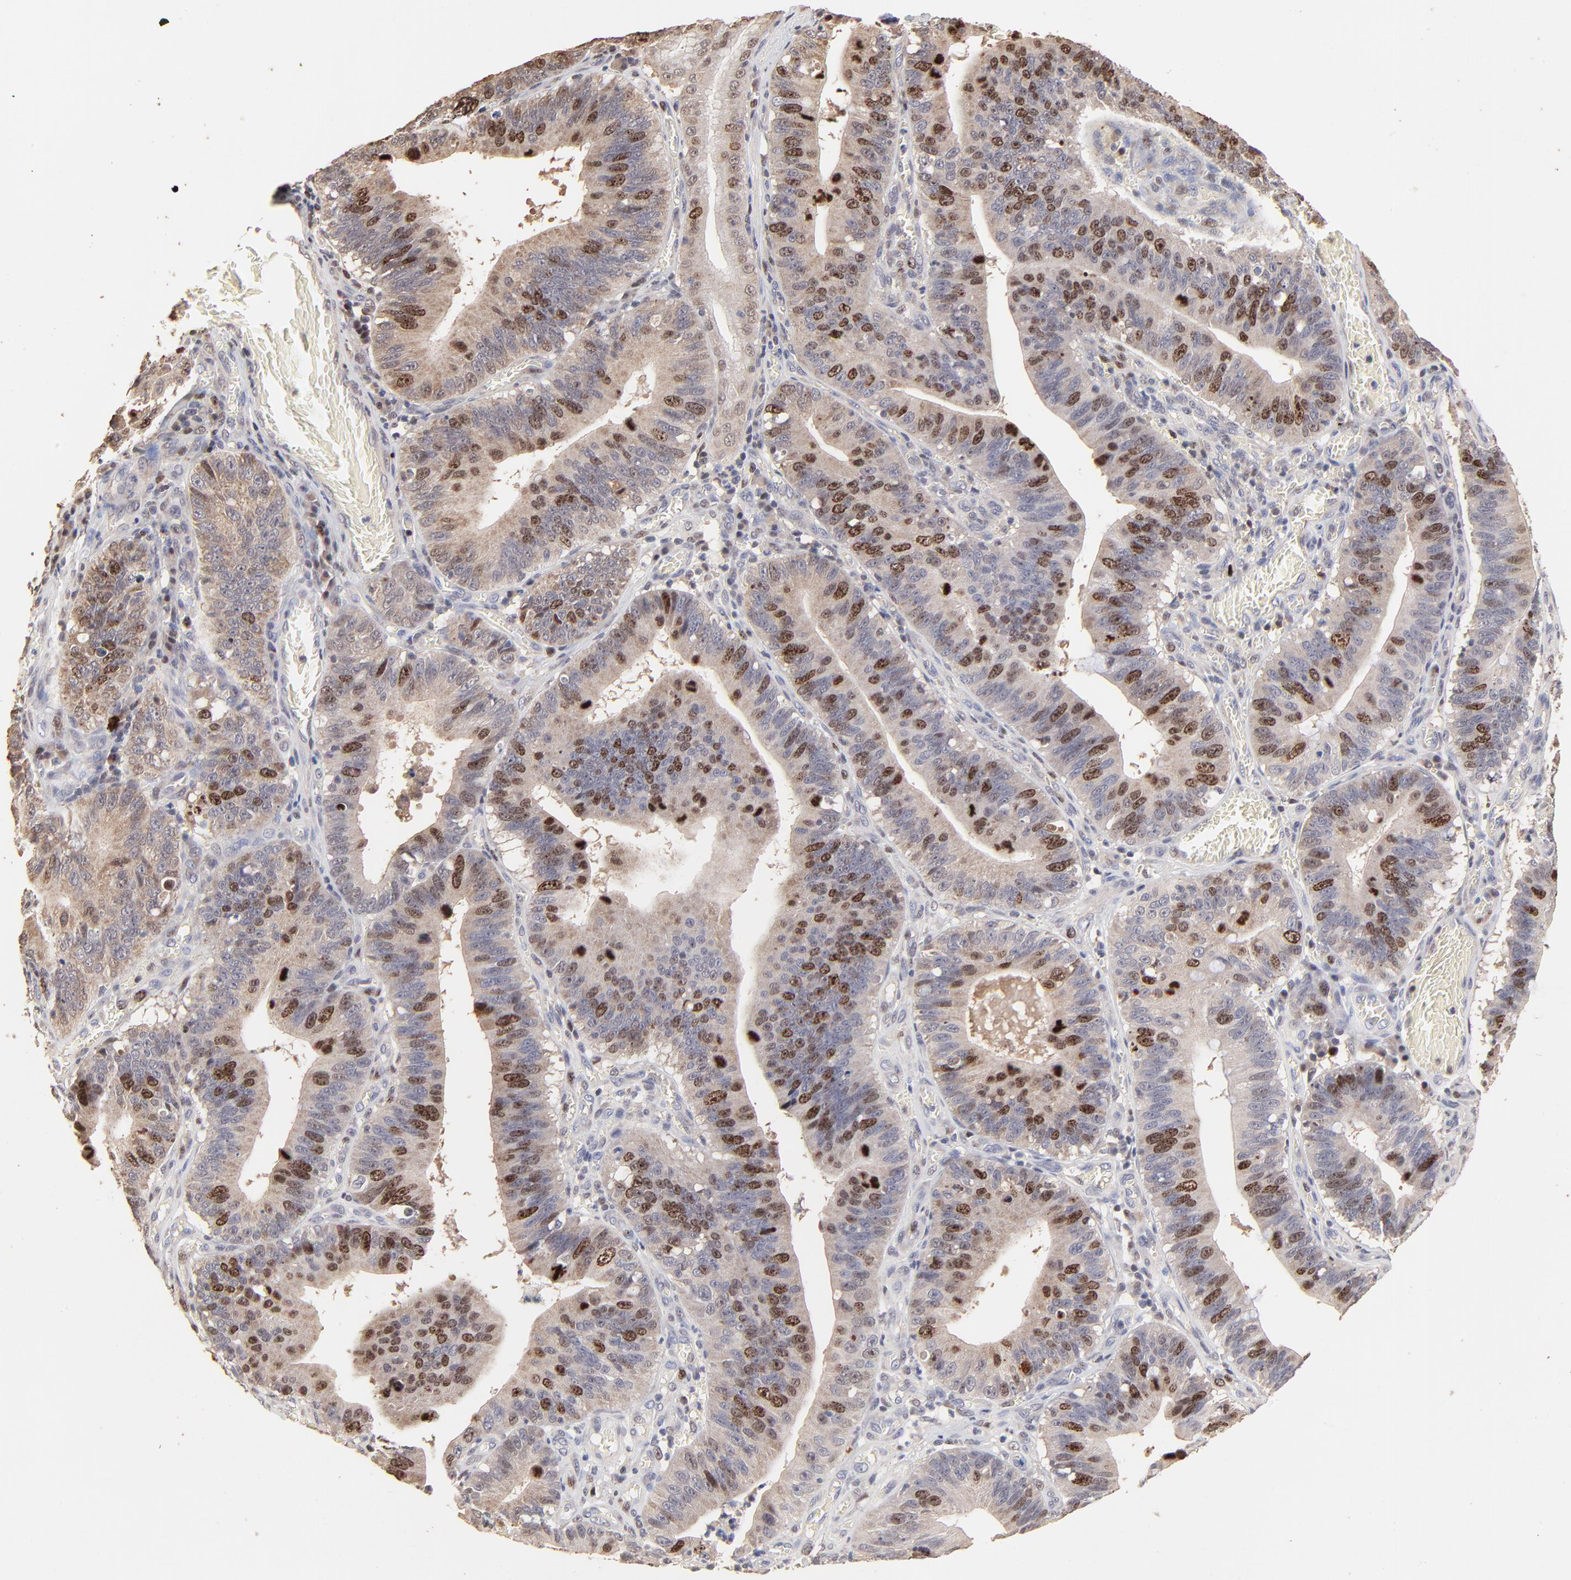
{"staining": {"intensity": "strong", "quantity": "25%-75%", "location": "nuclear"}, "tissue": "stomach cancer", "cell_type": "Tumor cells", "image_type": "cancer", "snomed": [{"axis": "morphology", "description": "Adenocarcinoma, NOS"}, {"axis": "topography", "description": "Stomach"}, {"axis": "topography", "description": "Gastric cardia"}], "caption": "Adenocarcinoma (stomach) was stained to show a protein in brown. There is high levels of strong nuclear expression in about 25%-75% of tumor cells. (brown staining indicates protein expression, while blue staining denotes nuclei).", "gene": "BIRC5", "patient": {"sex": "male", "age": 59}}